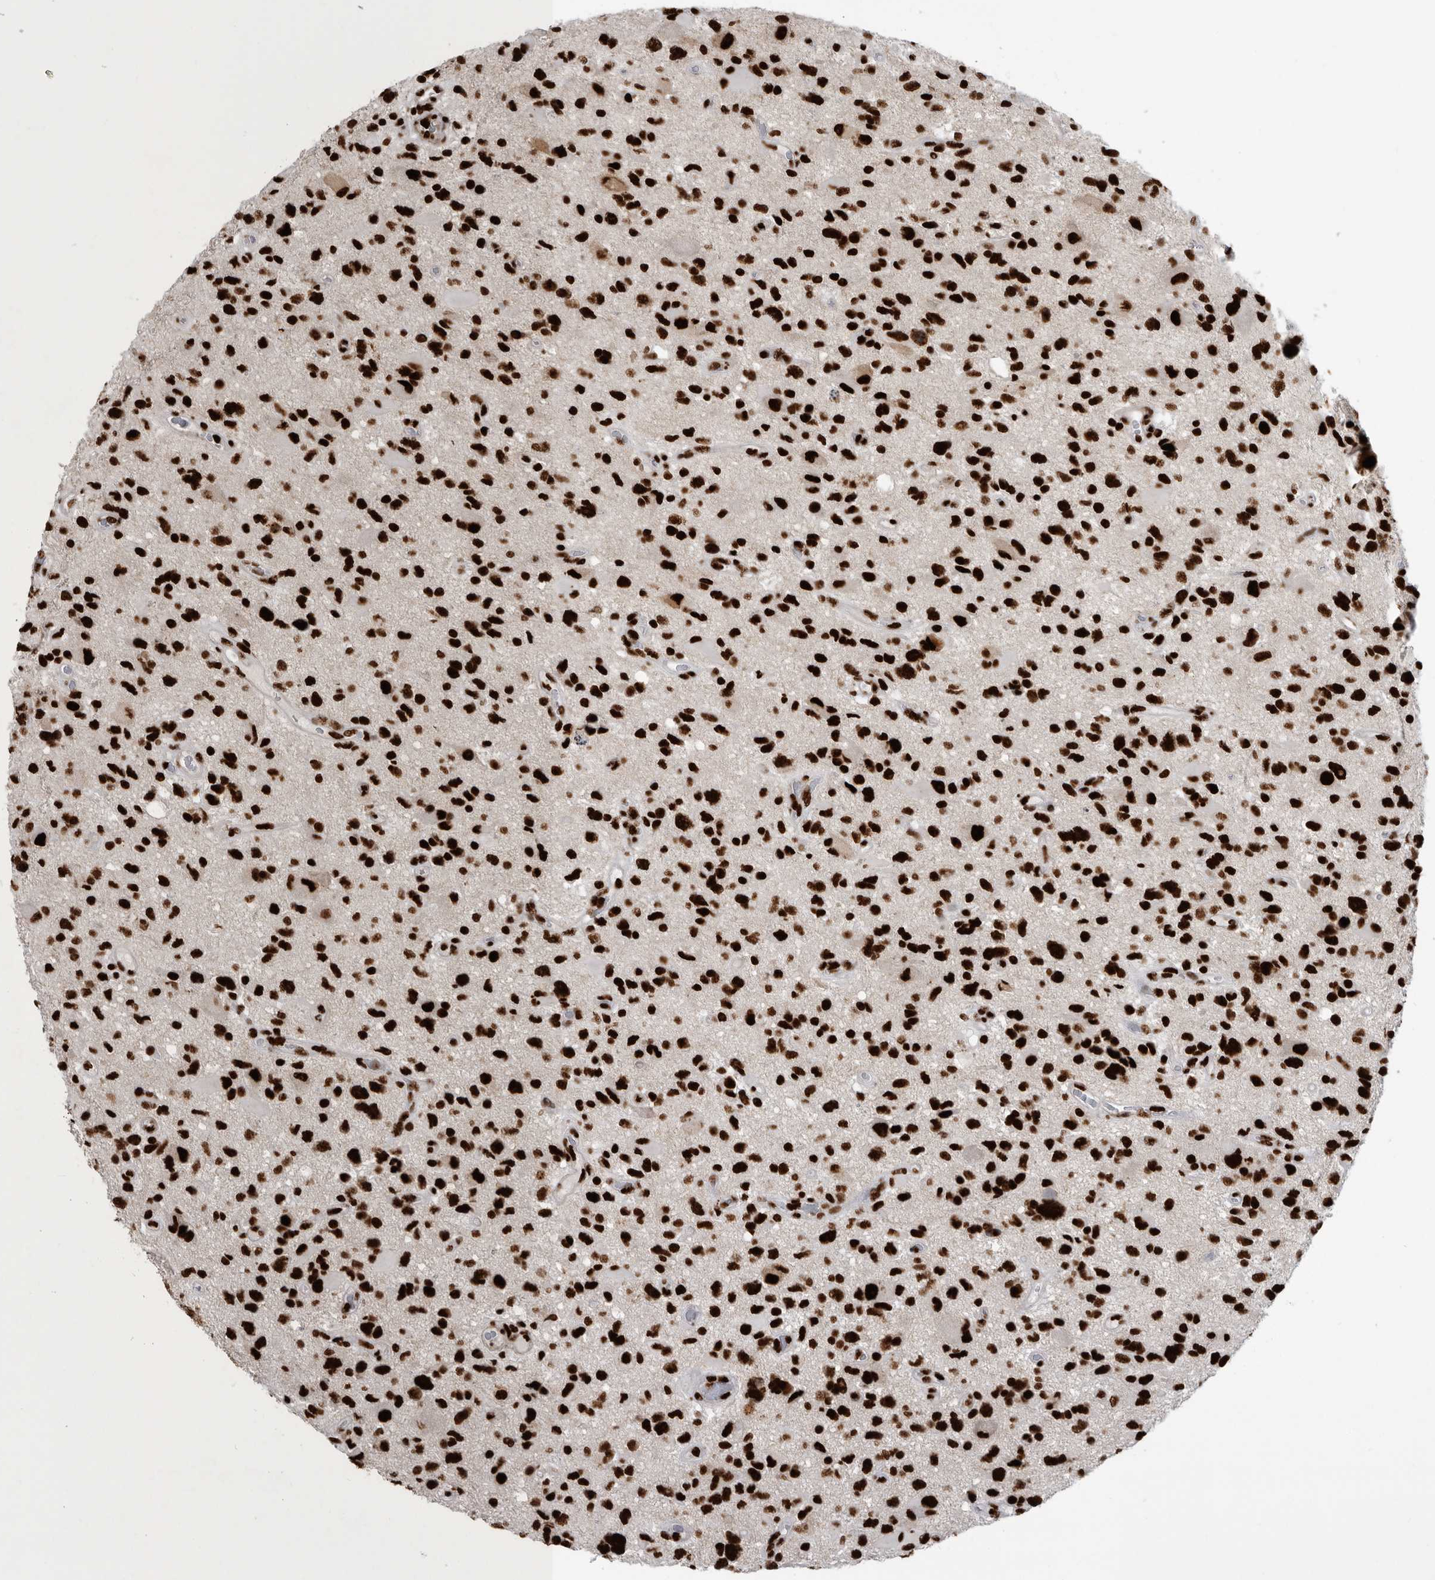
{"staining": {"intensity": "strong", "quantity": ">75%", "location": "nuclear"}, "tissue": "glioma", "cell_type": "Tumor cells", "image_type": "cancer", "snomed": [{"axis": "morphology", "description": "Glioma, malignant, High grade"}, {"axis": "topography", "description": "Brain"}], "caption": "The micrograph displays a brown stain indicating the presence of a protein in the nuclear of tumor cells in glioma.", "gene": "BCLAF1", "patient": {"sex": "male", "age": 33}}